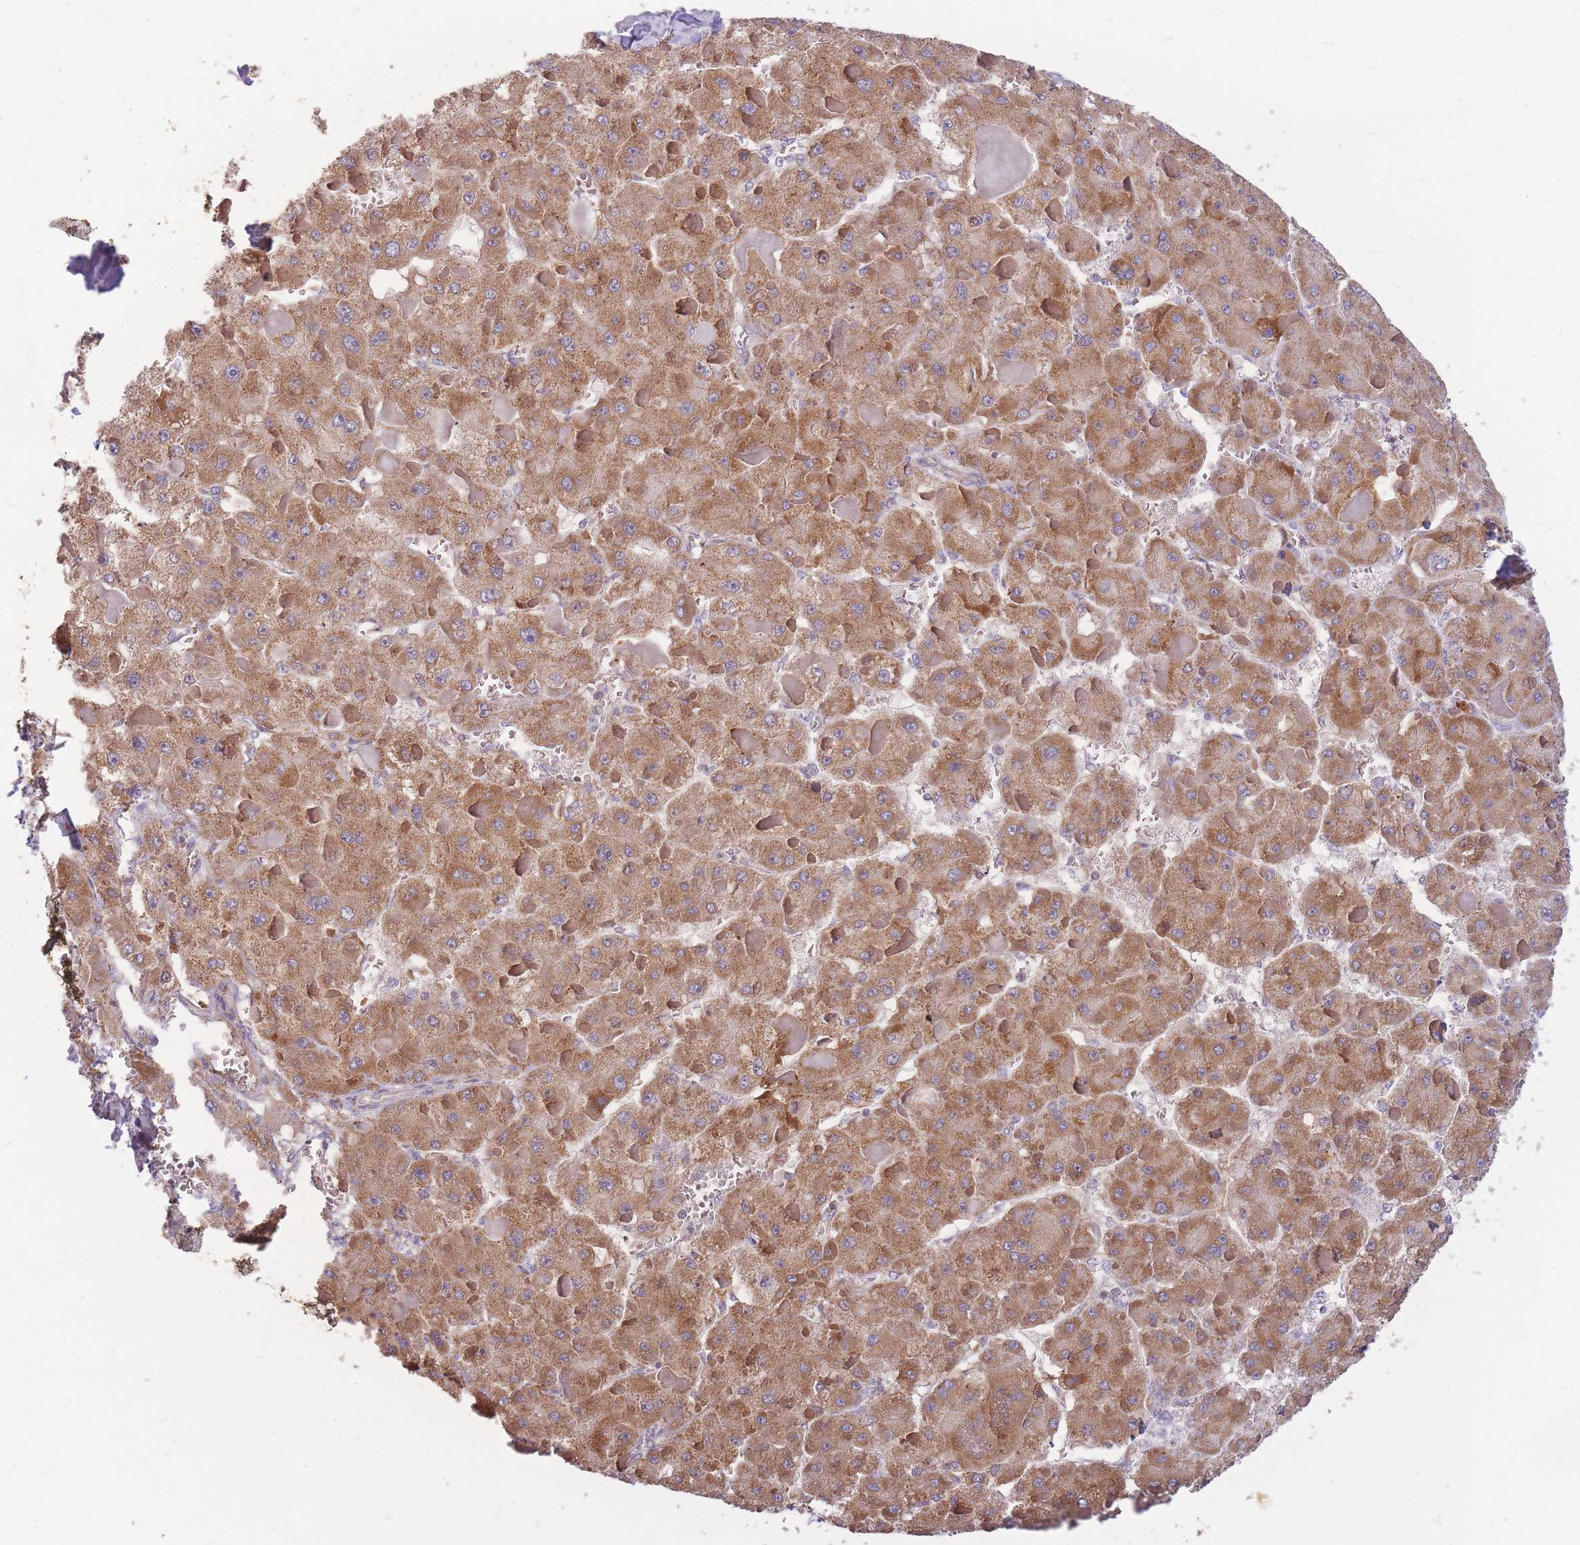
{"staining": {"intensity": "moderate", "quantity": ">75%", "location": "cytoplasmic/membranous"}, "tissue": "liver cancer", "cell_type": "Tumor cells", "image_type": "cancer", "snomed": [{"axis": "morphology", "description": "Carcinoma, Hepatocellular, NOS"}, {"axis": "topography", "description": "Liver"}], "caption": "Human liver cancer (hepatocellular carcinoma) stained with a brown dye shows moderate cytoplasmic/membranous positive staining in approximately >75% of tumor cells.", "gene": "PTPMT1", "patient": {"sex": "female", "age": 73}}